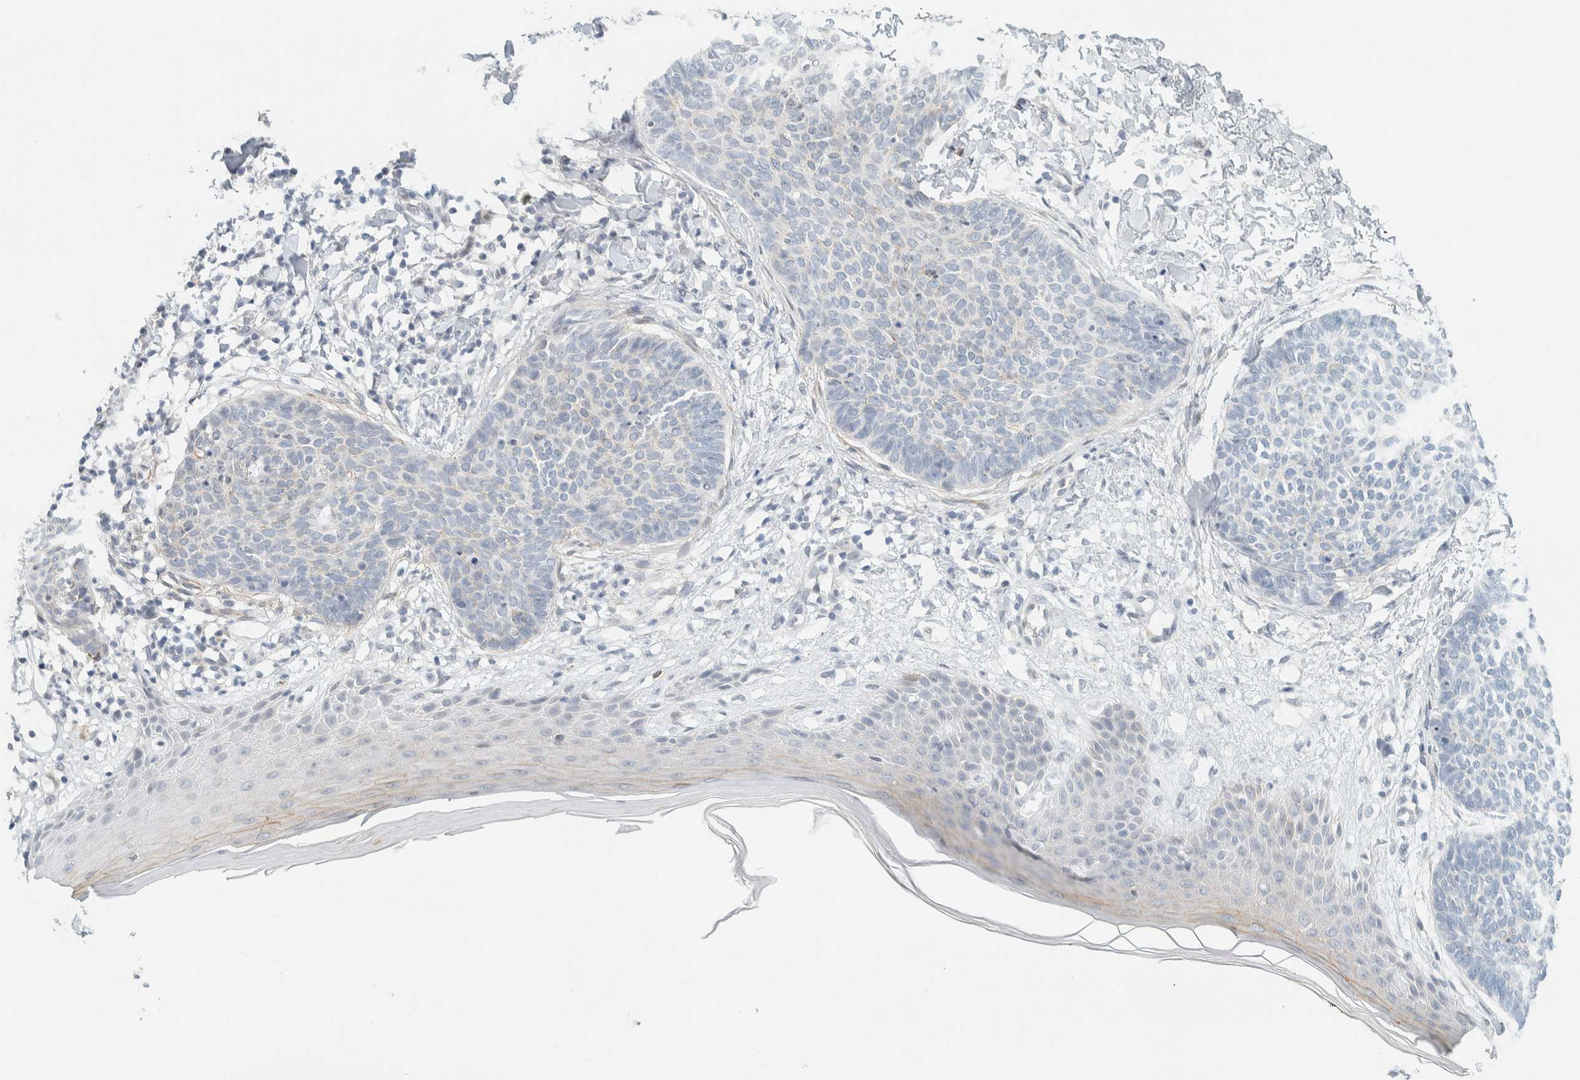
{"staining": {"intensity": "negative", "quantity": "none", "location": "none"}, "tissue": "skin cancer", "cell_type": "Tumor cells", "image_type": "cancer", "snomed": [{"axis": "morphology", "description": "Normal tissue, NOS"}, {"axis": "morphology", "description": "Basal cell carcinoma"}, {"axis": "topography", "description": "Skin"}], "caption": "IHC micrograph of basal cell carcinoma (skin) stained for a protein (brown), which exhibits no expression in tumor cells. Brightfield microscopy of immunohistochemistry (IHC) stained with DAB (brown) and hematoxylin (blue), captured at high magnification.", "gene": "C1QTNF12", "patient": {"sex": "male", "age": 50}}